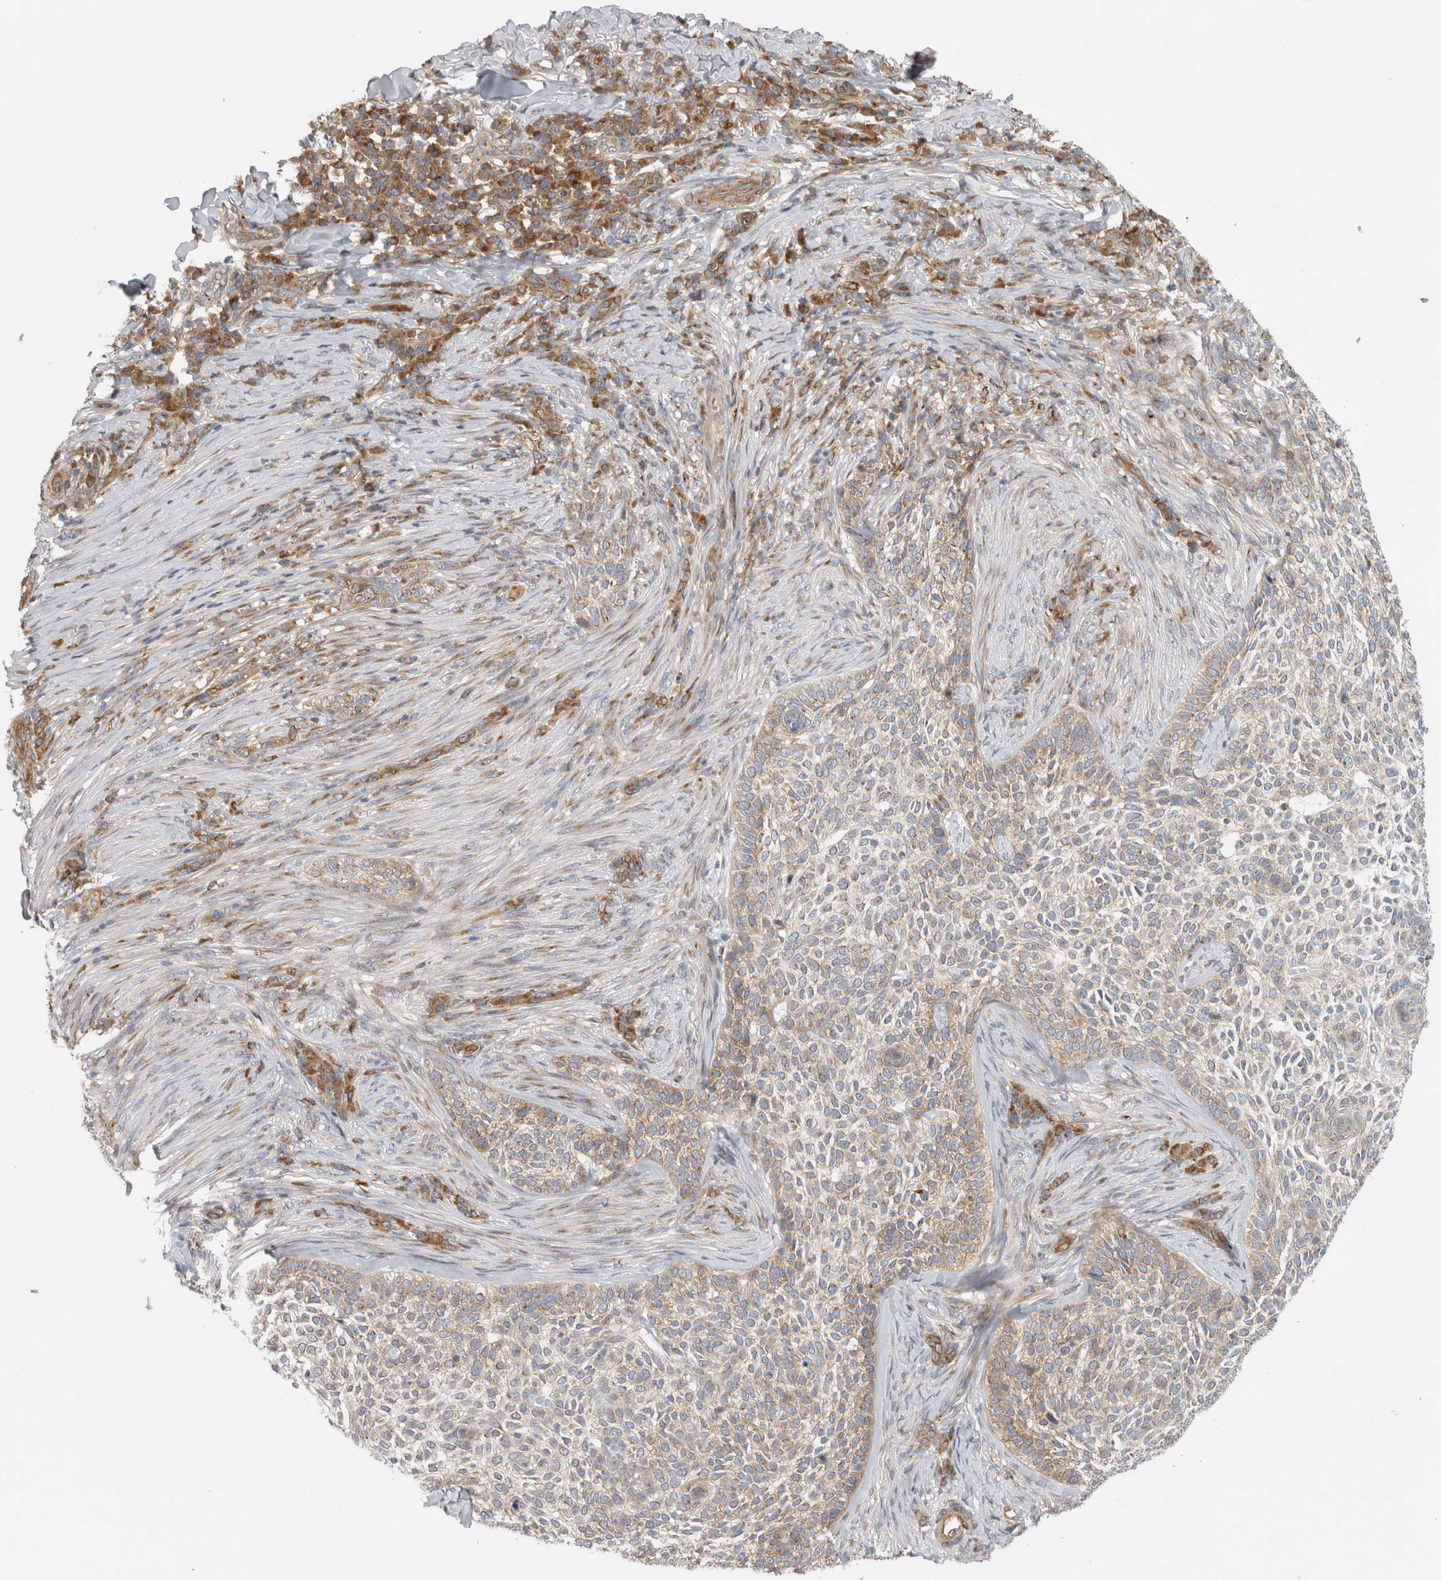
{"staining": {"intensity": "weak", "quantity": "25%-75%", "location": "cytoplasmic/membranous"}, "tissue": "skin cancer", "cell_type": "Tumor cells", "image_type": "cancer", "snomed": [{"axis": "morphology", "description": "Basal cell carcinoma"}, {"axis": "topography", "description": "Skin"}], "caption": "Human skin basal cell carcinoma stained with a brown dye shows weak cytoplasmic/membranous positive positivity in about 25%-75% of tumor cells.", "gene": "PEX6", "patient": {"sex": "female", "age": 64}}